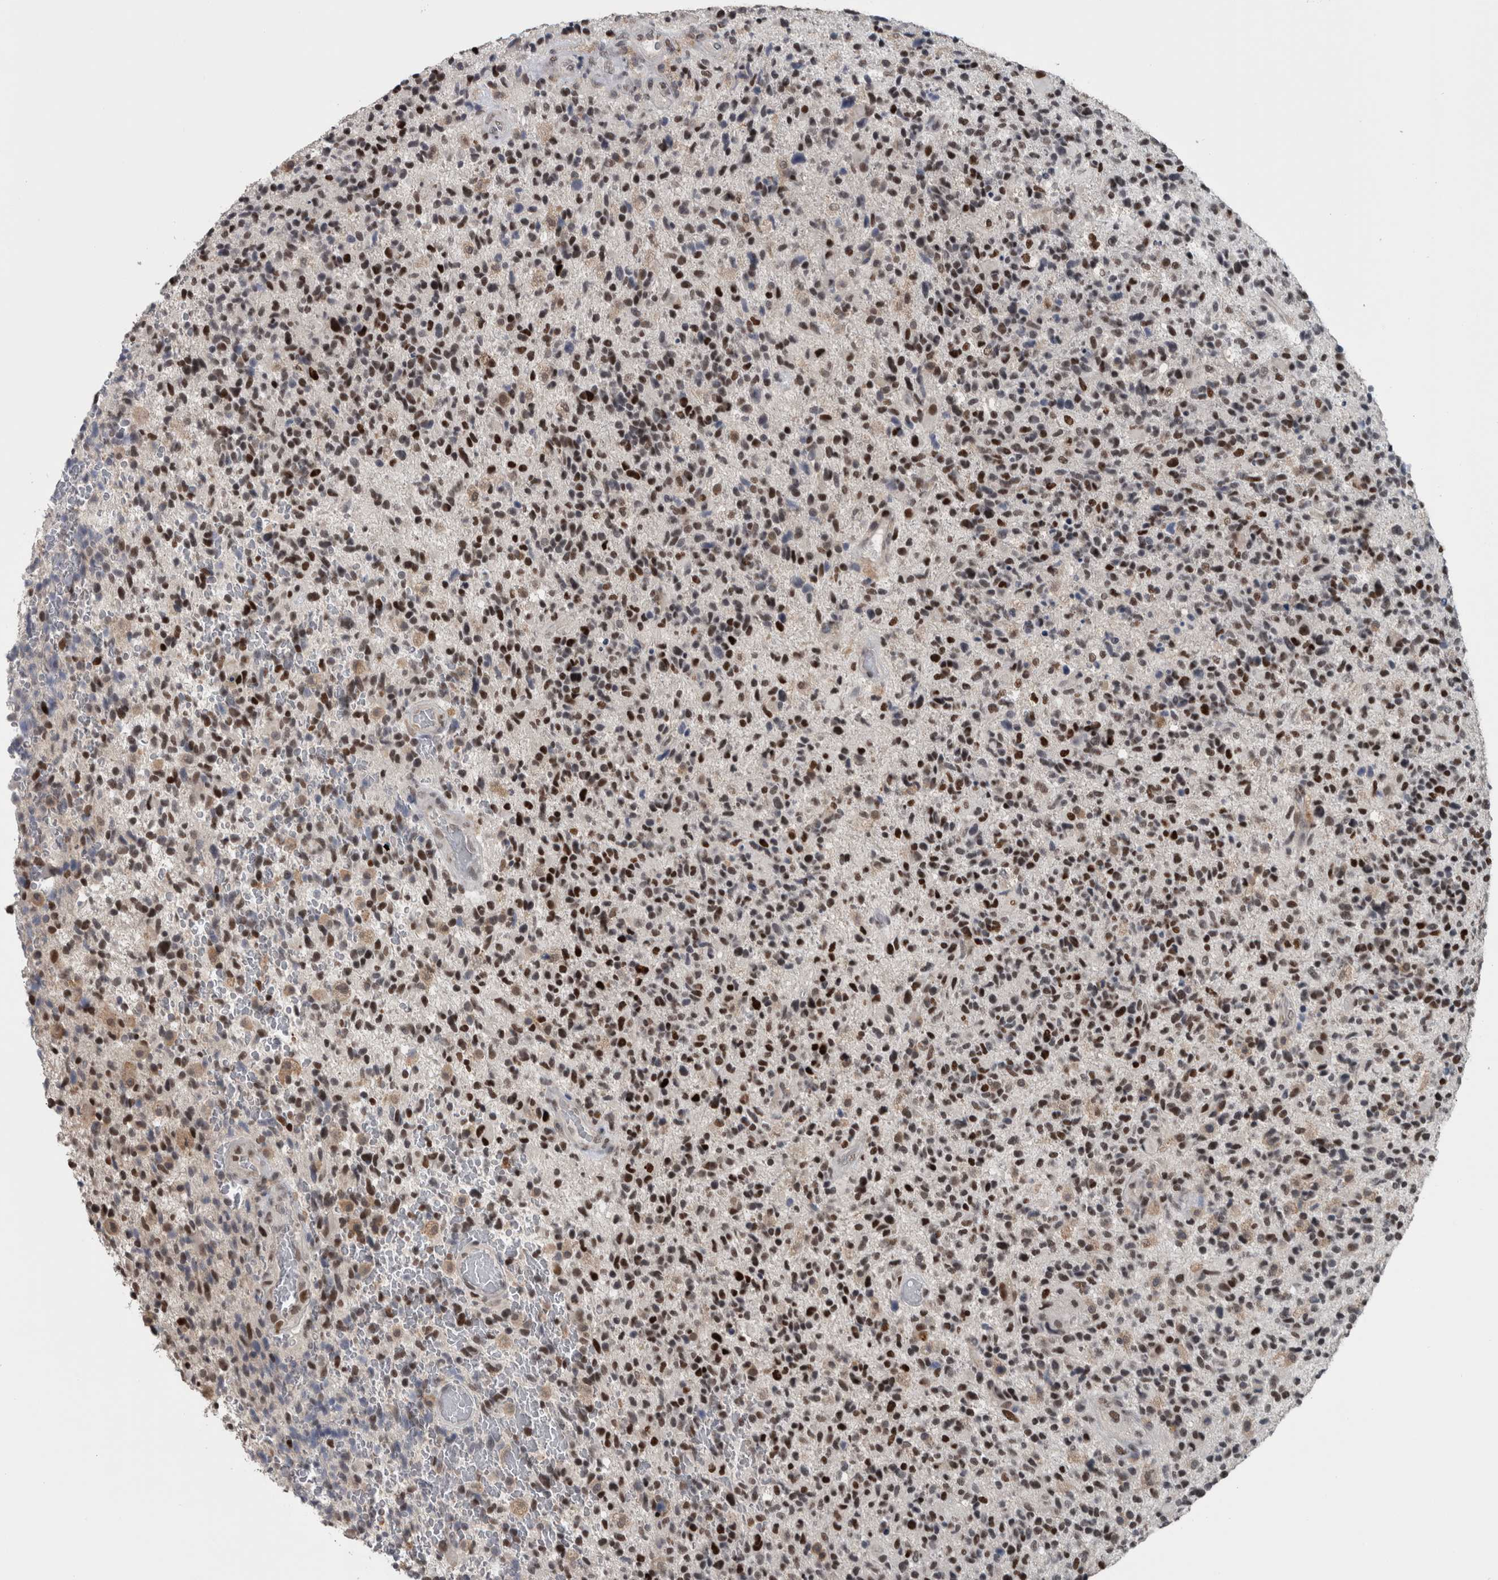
{"staining": {"intensity": "strong", "quantity": ">75%", "location": "nuclear"}, "tissue": "glioma", "cell_type": "Tumor cells", "image_type": "cancer", "snomed": [{"axis": "morphology", "description": "Glioma, malignant, High grade"}, {"axis": "topography", "description": "Brain"}], "caption": "Protein analysis of high-grade glioma (malignant) tissue reveals strong nuclear positivity in about >75% of tumor cells. Using DAB (brown) and hematoxylin (blue) stains, captured at high magnification using brightfield microscopy.", "gene": "ZBTB21", "patient": {"sex": "male", "age": 72}}